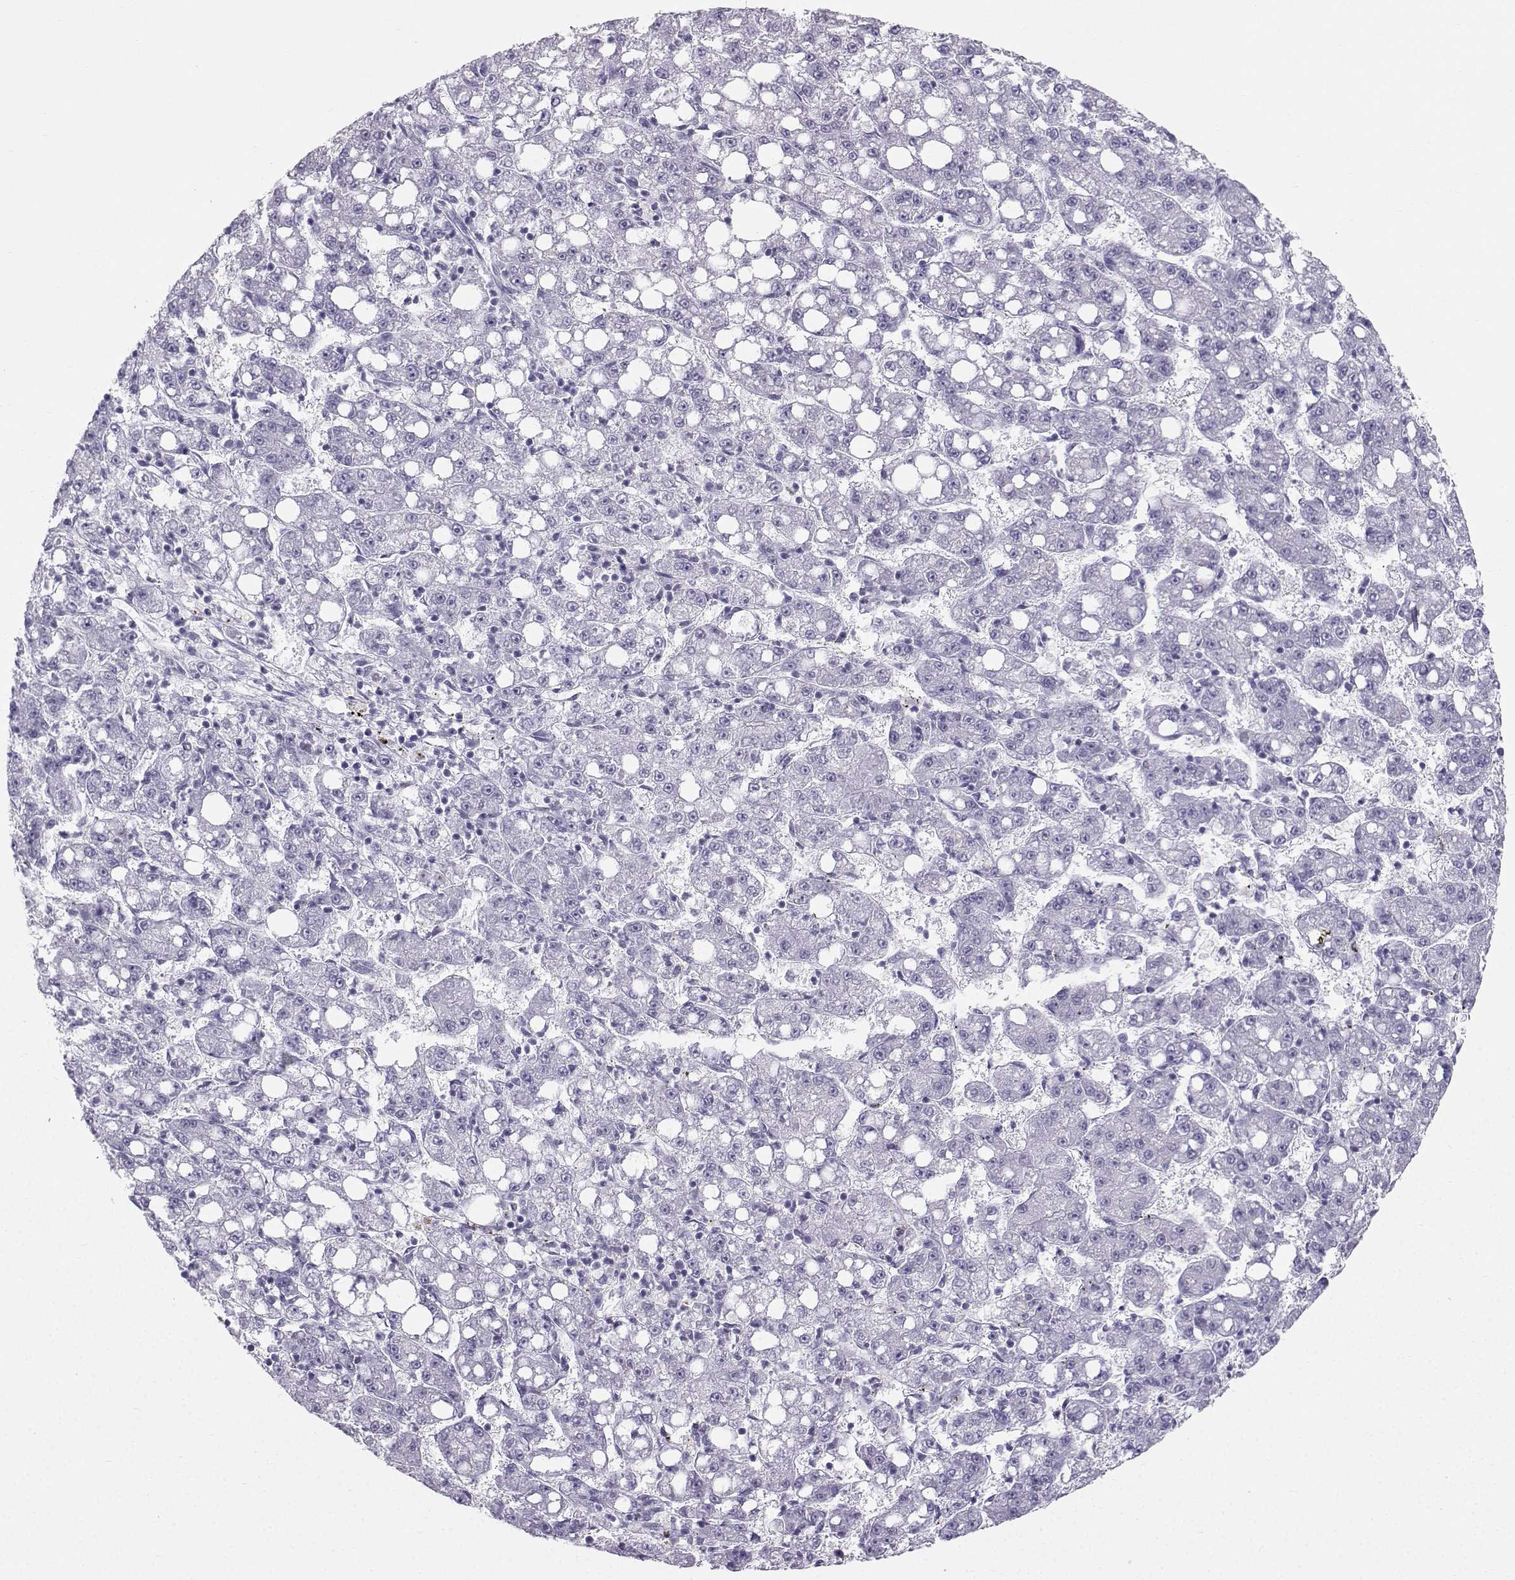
{"staining": {"intensity": "negative", "quantity": "none", "location": "none"}, "tissue": "liver cancer", "cell_type": "Tumor cells", "image_type": "cancer", "snomed": [{"axis": "morphology", "description": "Carcinoma, Hepatocellular, NOS"}, {"axis": "topography", "description": "Liver"}], "caption": "Immunohistochemical staining of human hepatocellular carcinoma (liver) exhibits no significant staining in tumor cells.", "gene": "IQCD", "patient": {"sex": "female", "age": 65}}